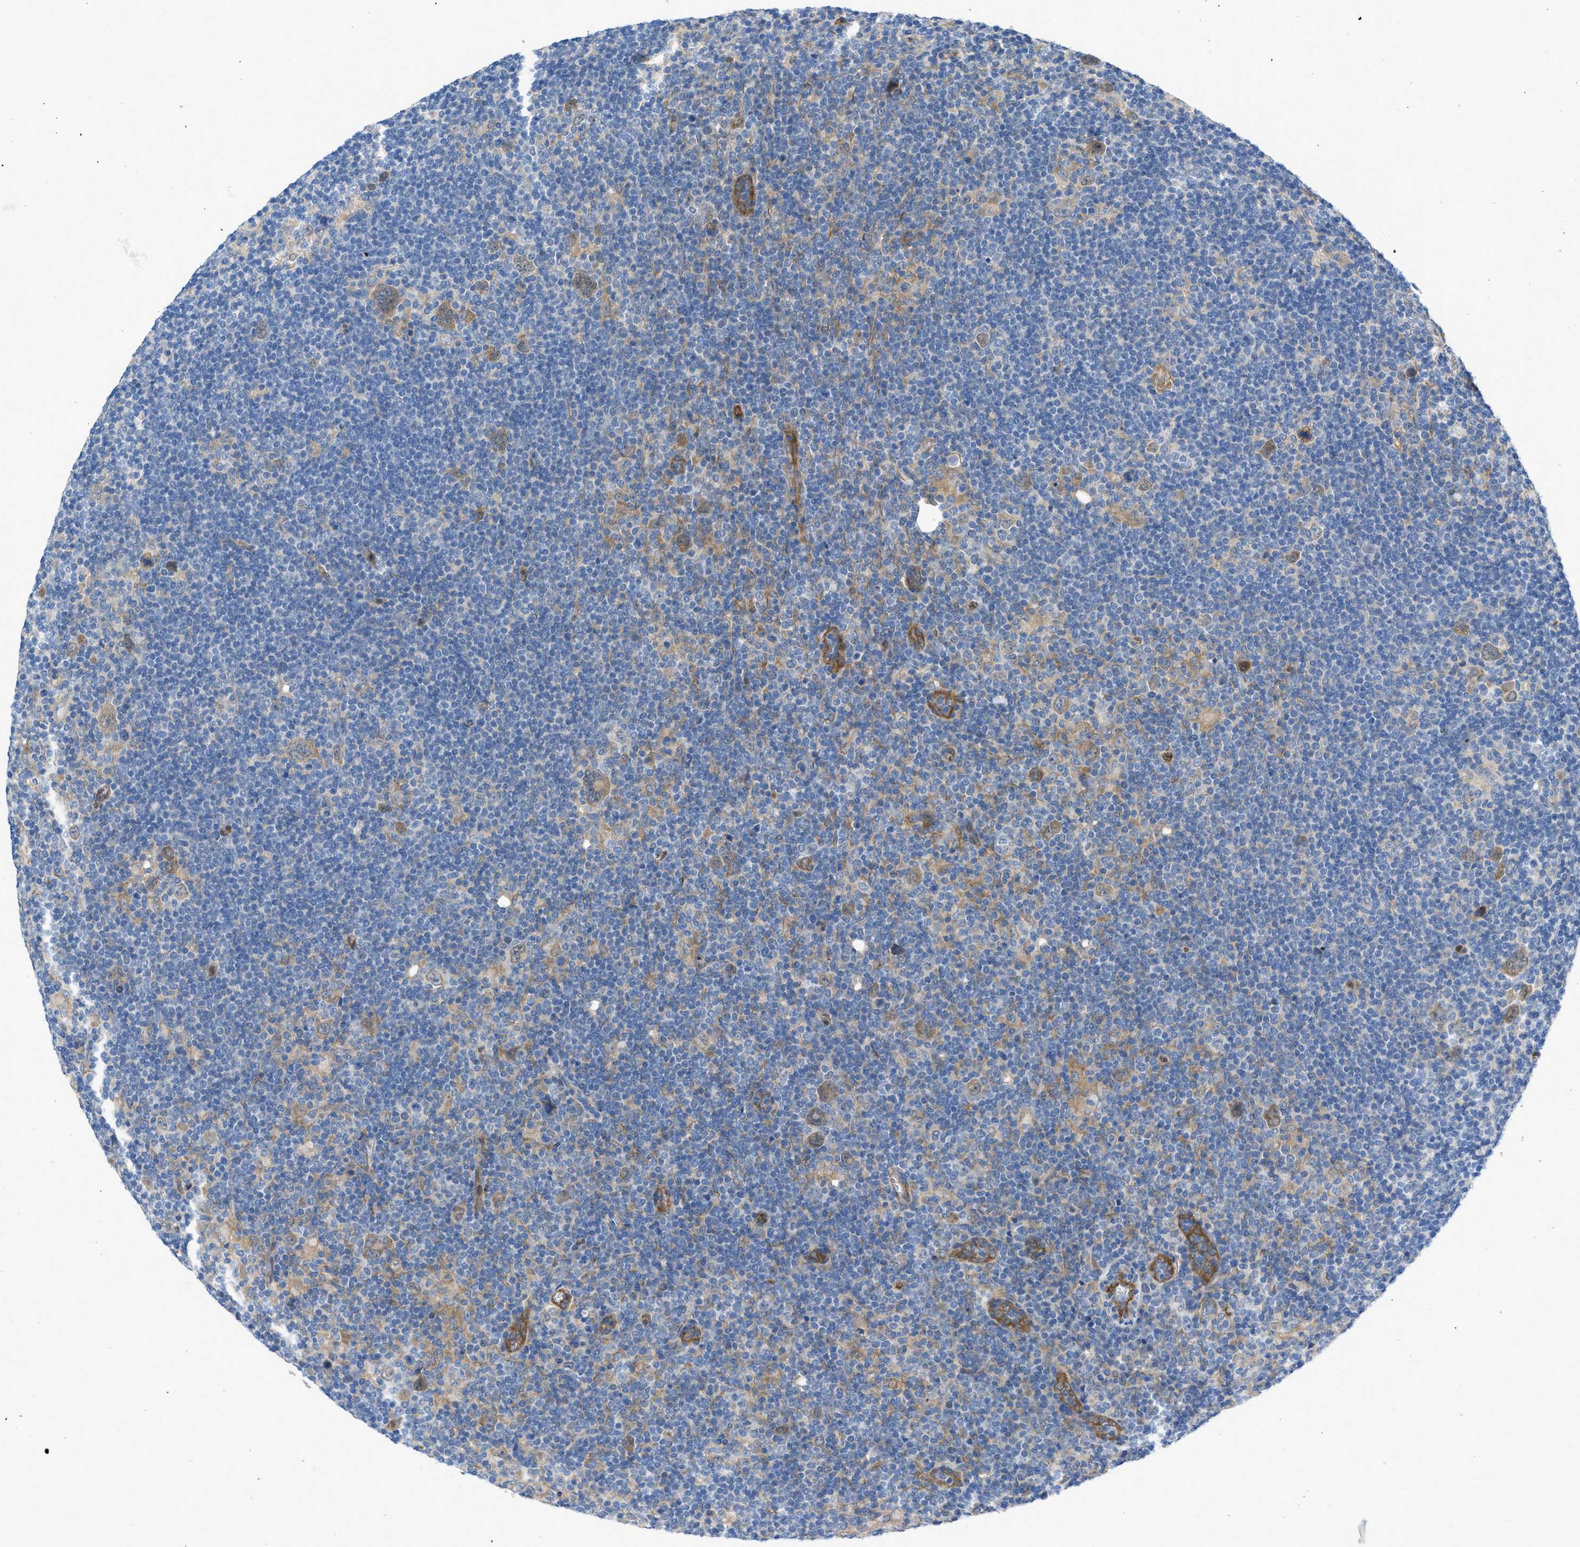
{"staining": {"intensity": "moderate", "quantity": "<25%", "location": "cytoplasmic/membranous"}, "tissue": "lymphoma", "cell_type": "Tumor cells", "image_type": "cancer", "snomed": [{"axis": "morphology", "description": "Hodgkin's disease, NOS"}, {"axis": "topography", "description": "Lymph node"}], "caption": "IHC of human Hodgkin's disease exhibits low levels of moderate cytoplasmic/membranous staining in approximately <25% of tumor cells.", "gene": "PDLIM5", "patient": {"sex": "female", "age": 57}}